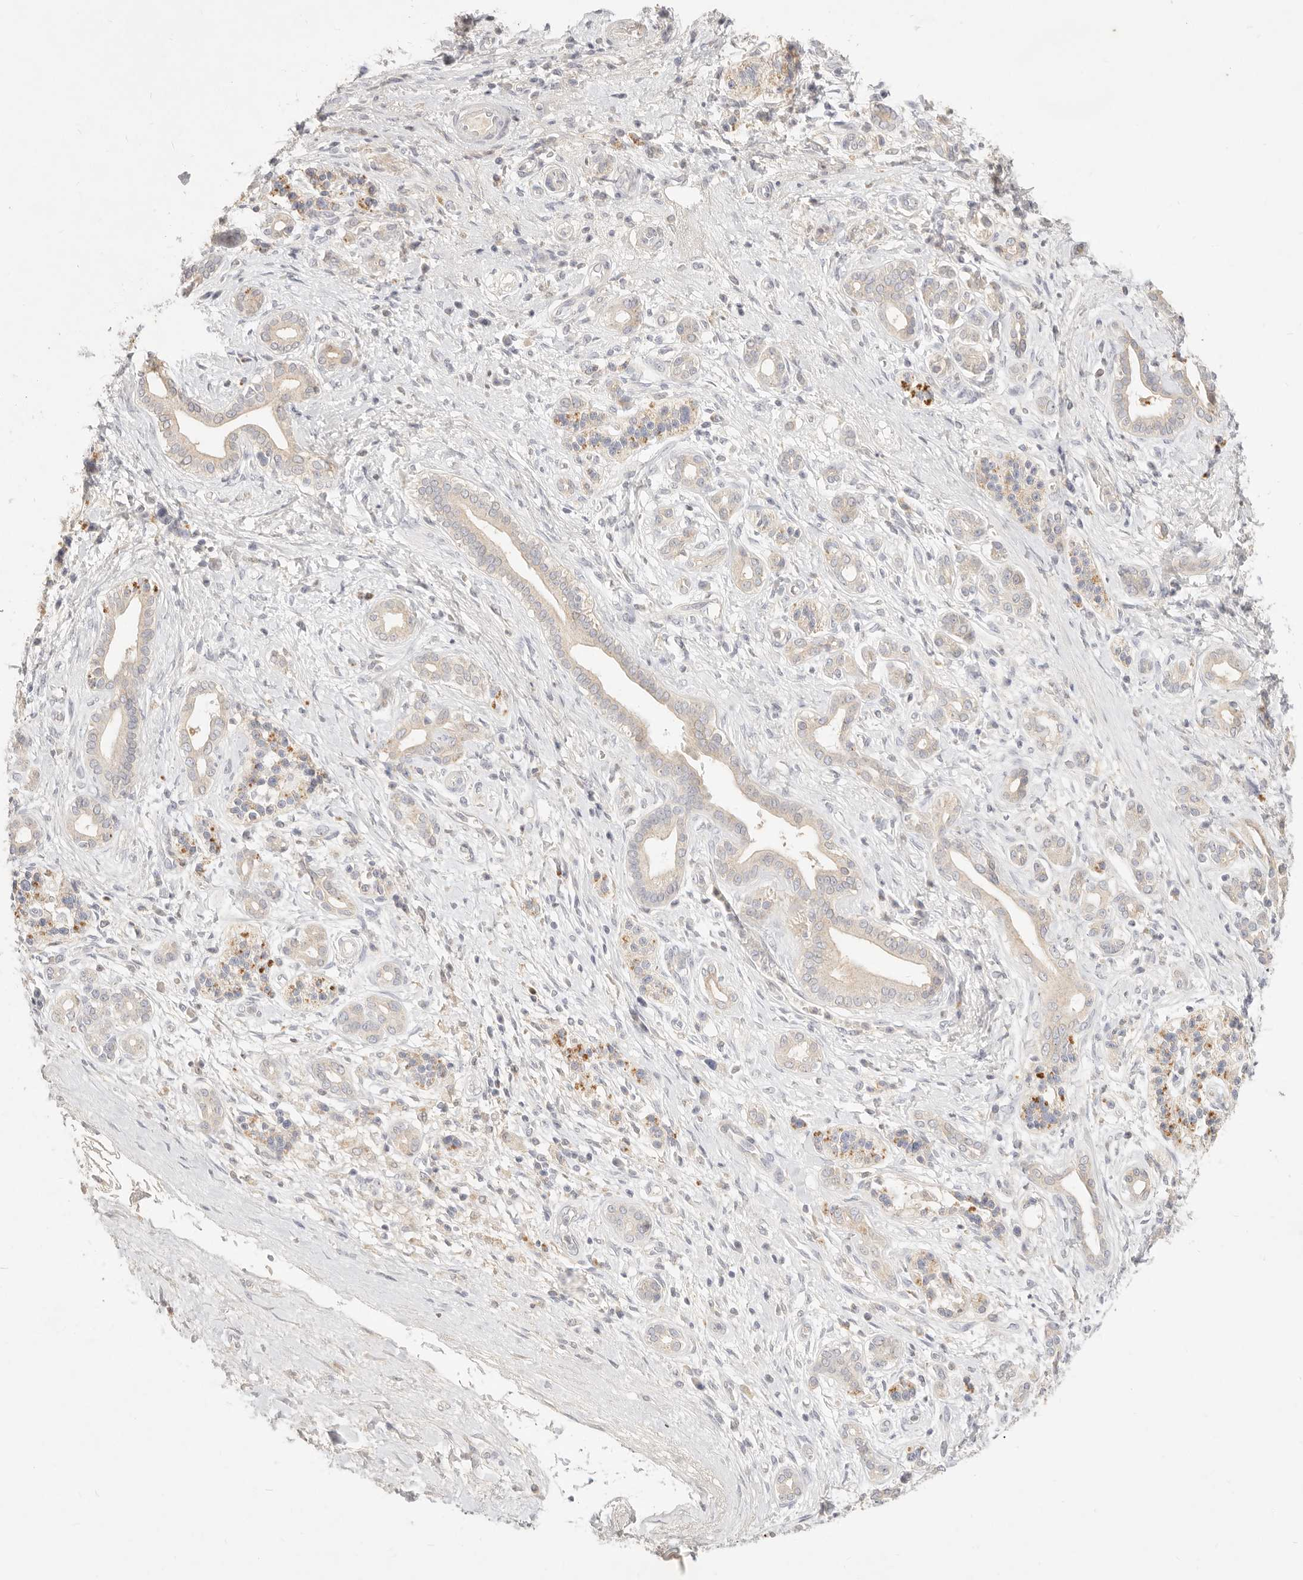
{"staining": {"intensity": "negative", "quantity": "none", "location": "none"}, "tissue": "pancreatic cancer", "cell_type": "Tumor cells", "image_type": "cancer", "snomed": [{"axis": "morphology", "description": "Adenocarcinoma, NOS"}, {"axis": "topography", "description": "Pancreas"}], "caption": "The IHC image has no significant positivity in tumor cells of pancreatic cancer (adenocarcinoma) tissue.", "gene": "ACOX1", "patient": {"sex": "male", "age": 78}}